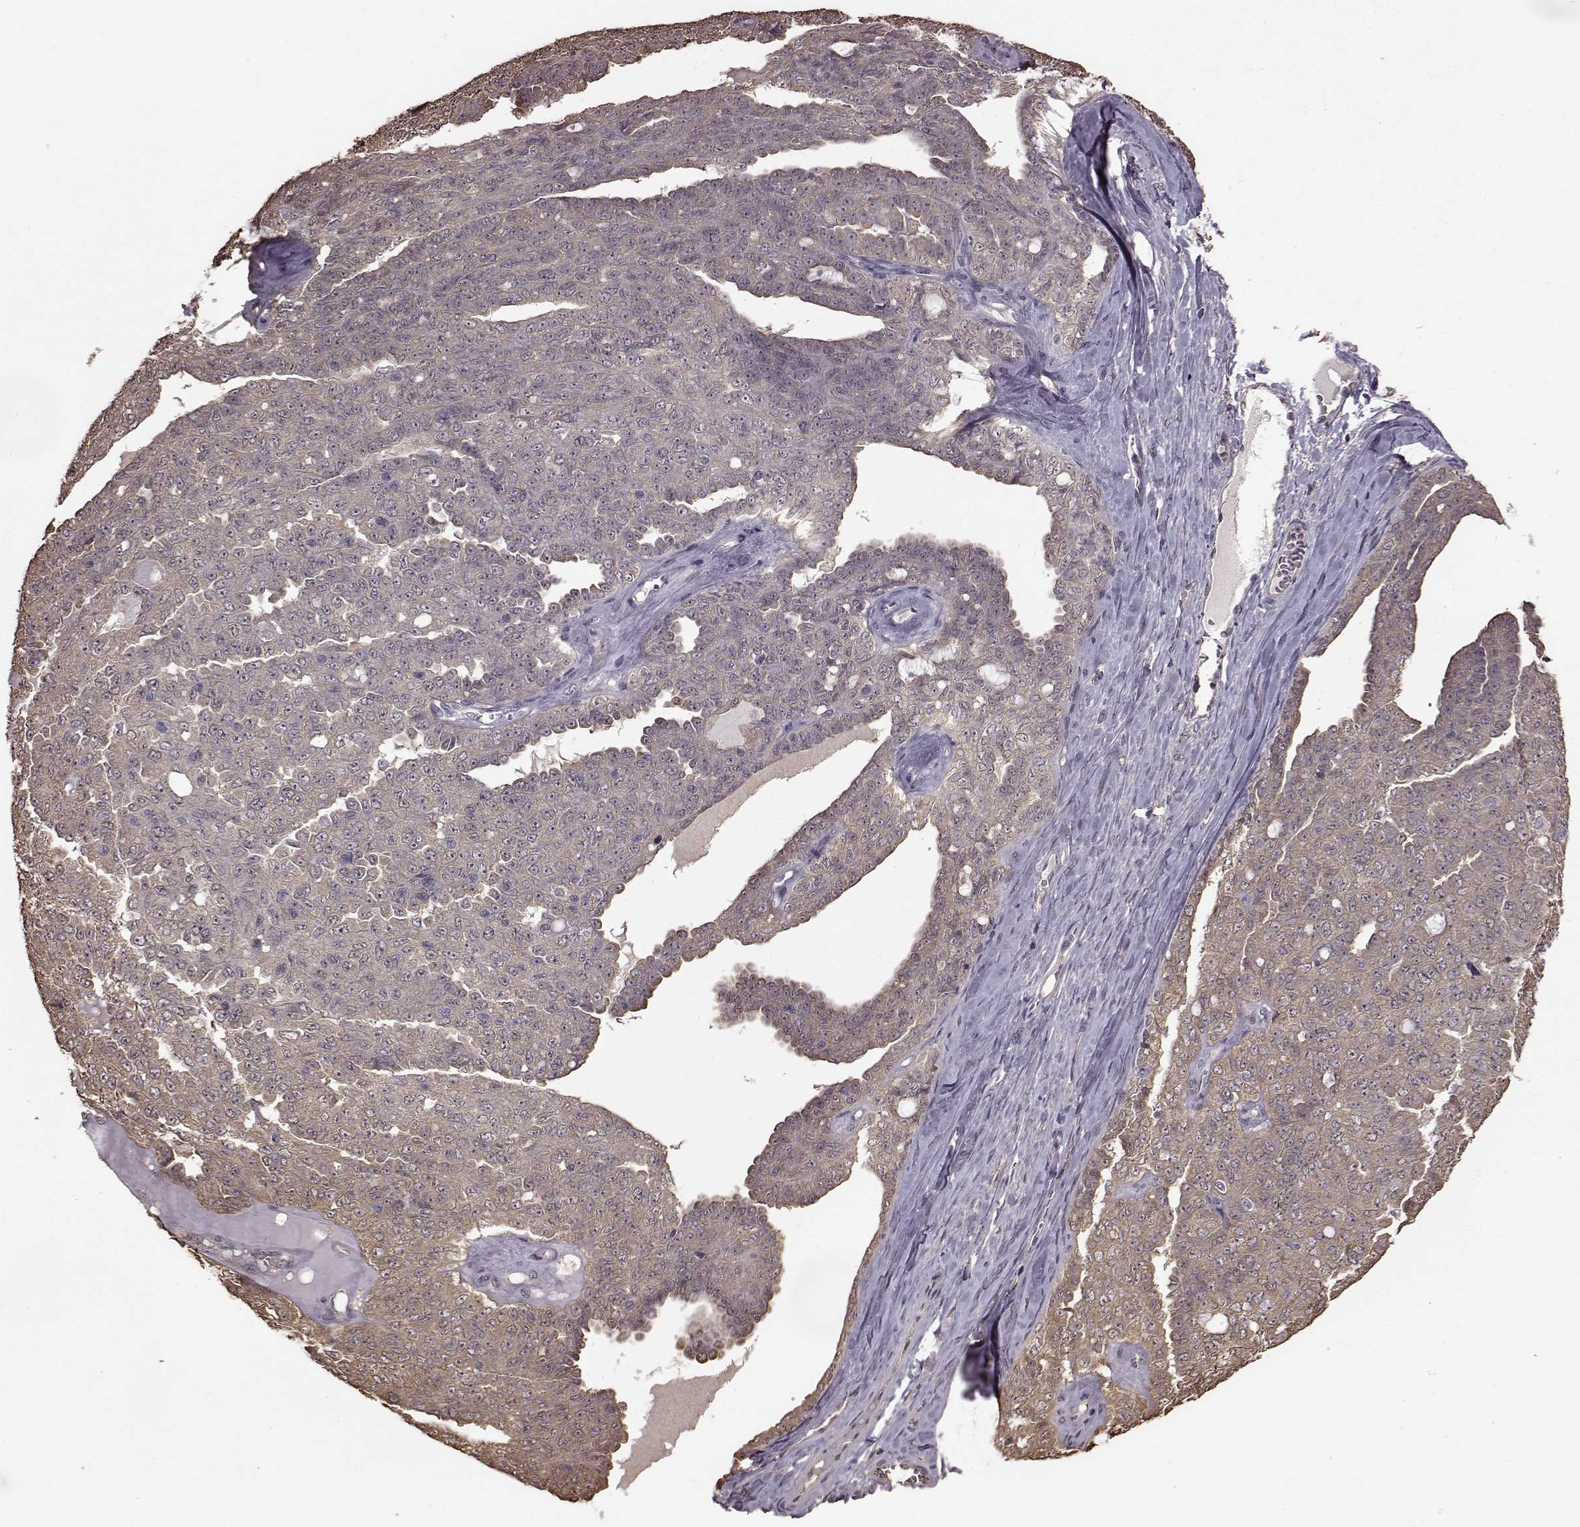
{"staining": {"intensity": "negative", "quantity": "none", "location": "none"}, "tissue": "ovarian cancer", "cell_type": "Tumor cells", "image_type": "cancer", "snomed": [{"axis": "morphology", "description": "Cystadenocarcinoma, serous, NOS"}, {"axis": "topography", "description": "Ovary"}], "caption": "Ovarian cancer stained for a protein using immunohistochemistry (IHC) exhibits no expression tumor cells.", "gene": "NME1-NME2", "patient": {"sex": "female", "age": 71}}